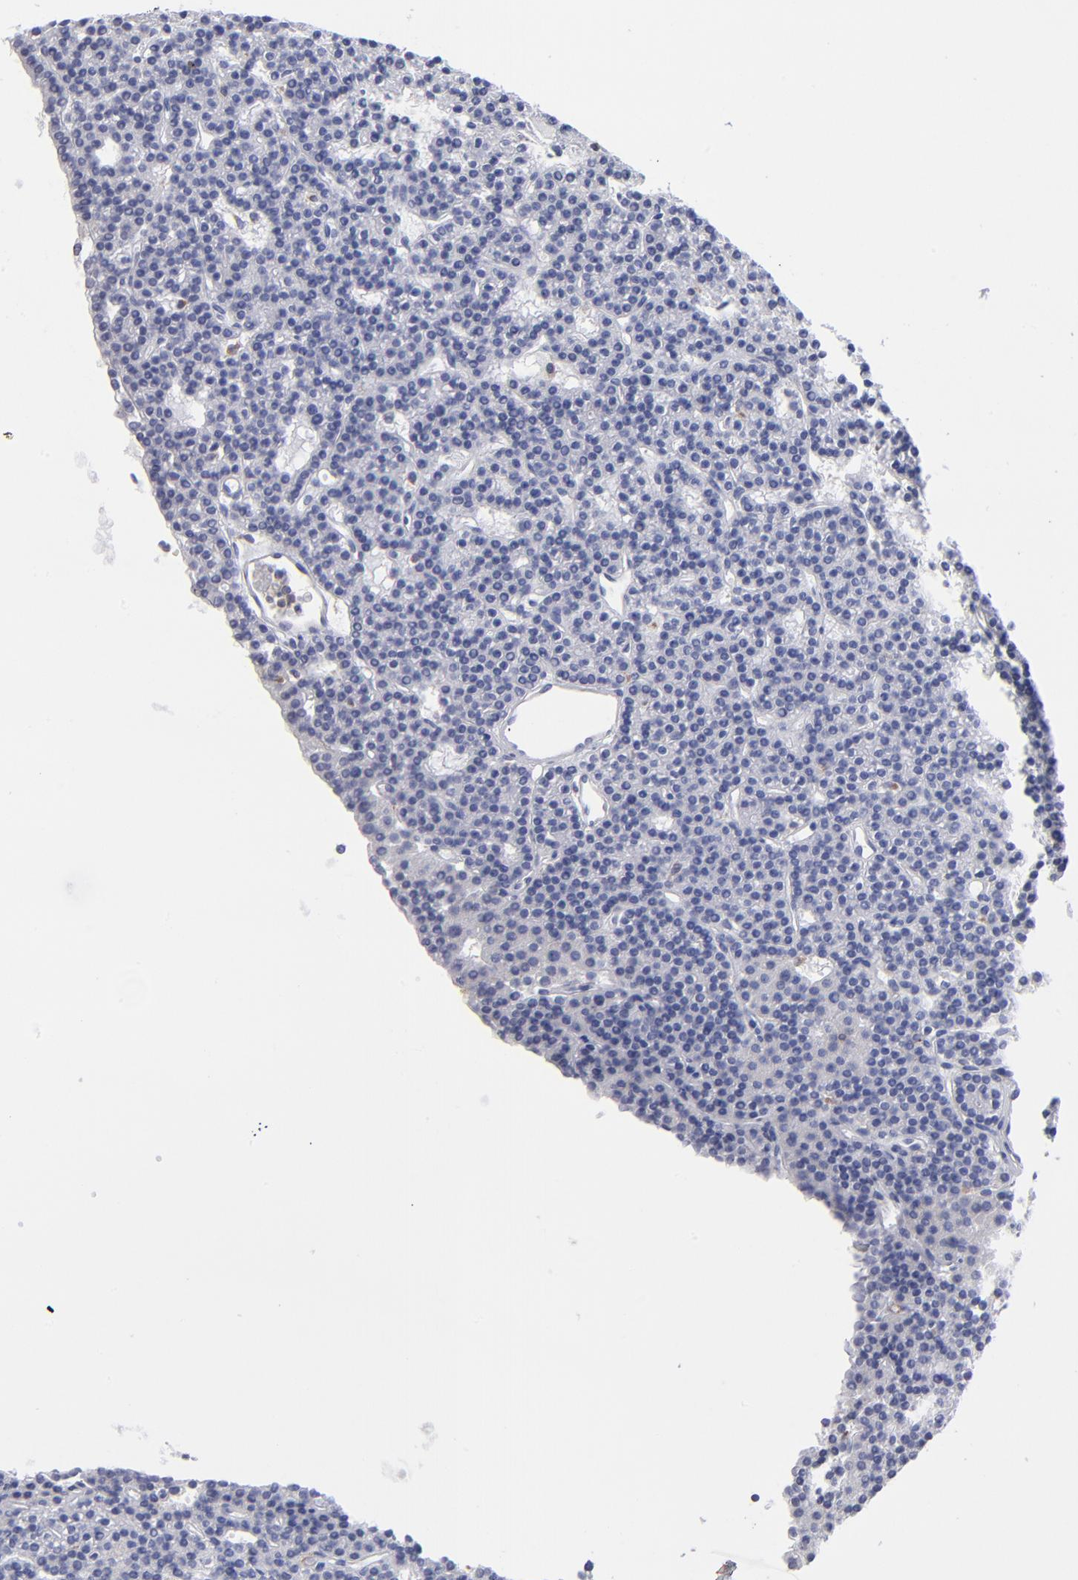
{"staining": {"intensity": "negative", "quantity": "none", "location": "none"}, "tissue": "parathyroid gland", "cell_type": "Glandular cells", "image_type": "normal", "snomed": [{"axis": "morphology", "description": "Normal tissue, NOS"}, {"axis": "topography", "description": "Parathyroid gland"}], "caption": "This is an immunohistochemistry (IHC) micrograph of benign parathyroid gland. There is no positivity in glandular cells.", "gene": "LAT2", "patient": {"sex": "female", "age": 45}}